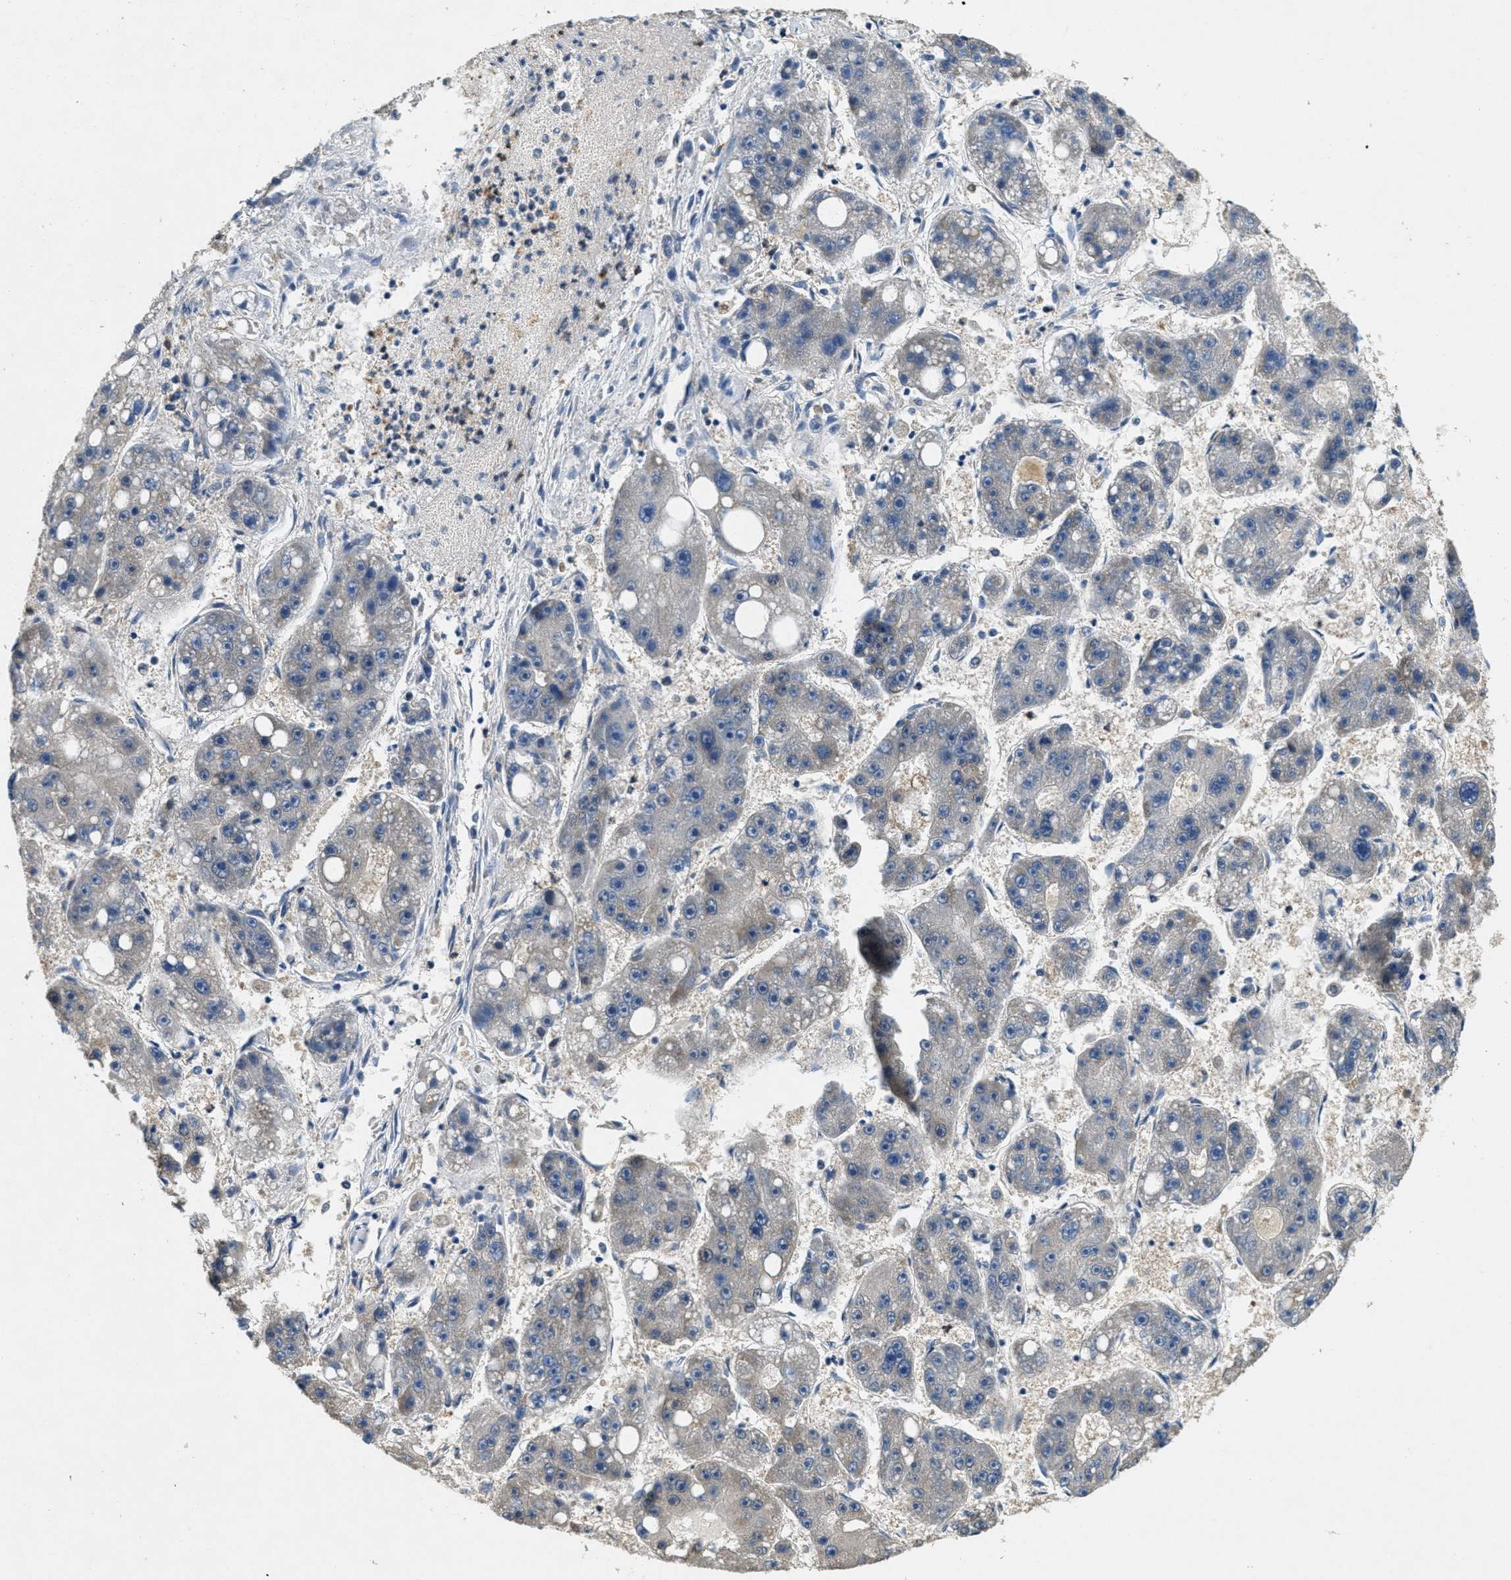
{"staining": {"intensity": "weak", "quantity": "<25%", "location": "cytoplasmic/membranous"}, "tissue": "liver cancer", "cell_type": "Tumor cells", "image_type": "cancer", "snomed": [{"axis": "morphology", "description": "Carcinoma, Hepatocellular, NOS"}, {"axis": "topography", "description": "Liver"}], "caption": "A high-resolution image shows immunohistochemistry staining of hepatocellular carcinoma (liver), which shows no significant expression in tumor cells.", "gene": "TOMM70", "patient": {"sex": "female", "age": 61}}